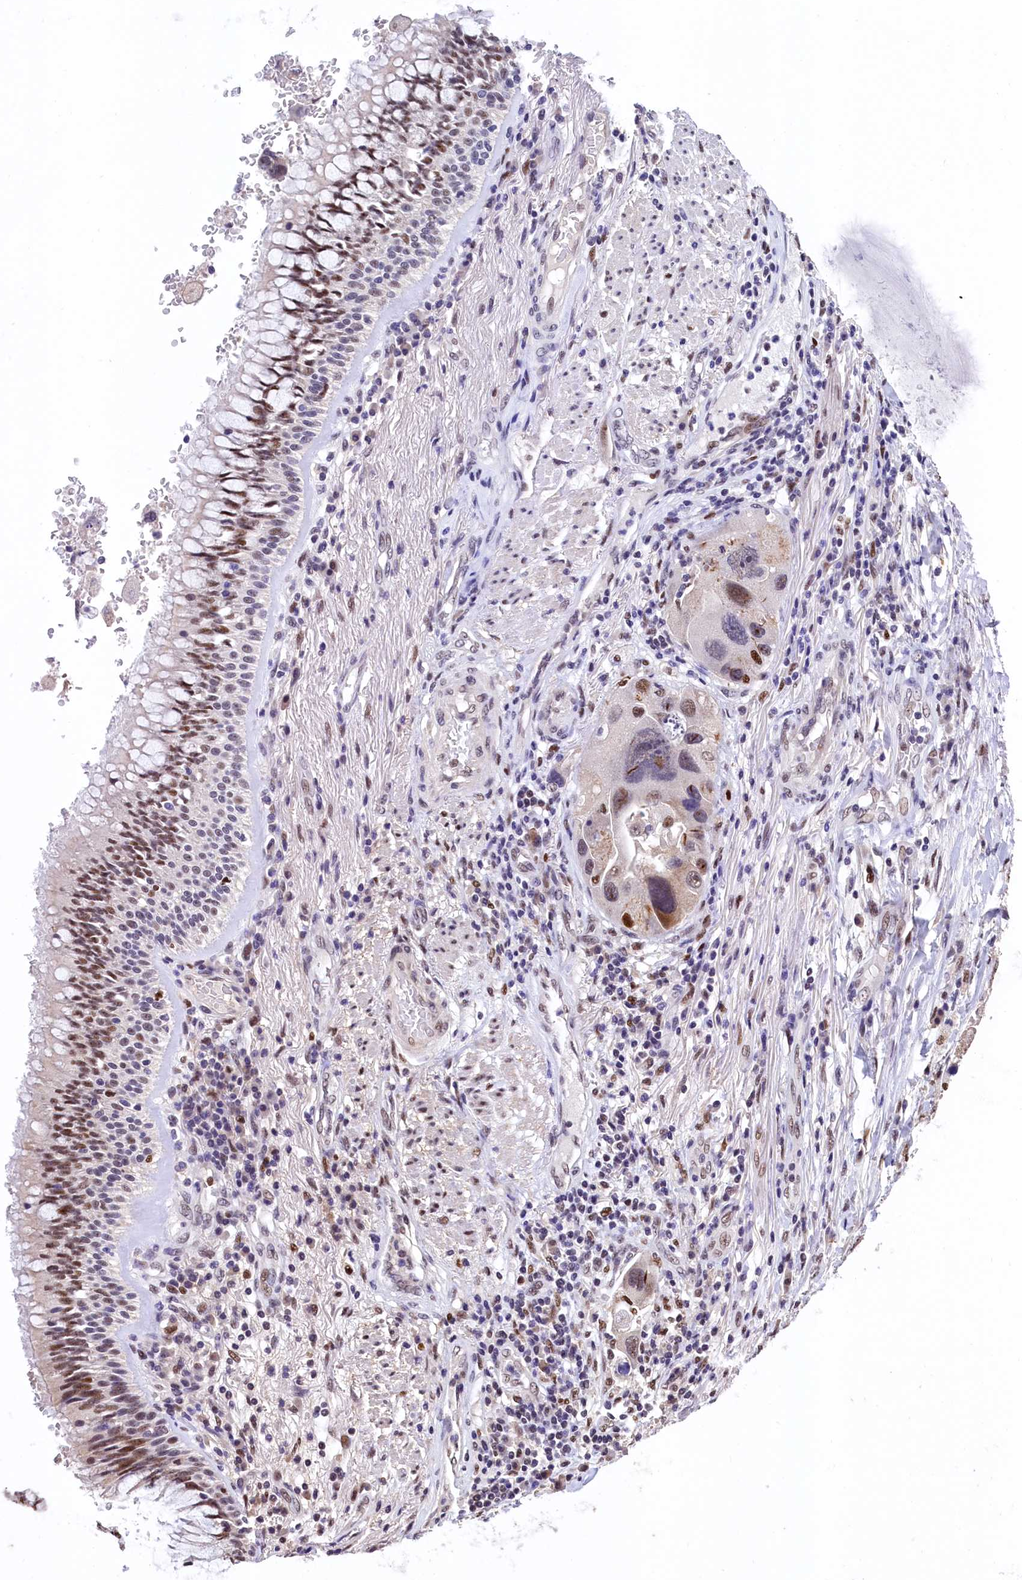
{"staining": {"intensity": "moderate", "quantity": "<25%", "location": "nuclear"}, "tissue": "lung cancer", "cell_type": "Tumor cells", "image_type": "cancer", "snomed": [{"axis": "morphology", "description": "Adenocarcinoma, NOS"}, {"axis": "topography", "description": "Lung"}], "caption": "A histopathology image of human adenocarcinoma (lung) stained for a protein reveals moderate nuclear brown staining in tumor cells.", "gene": "HECTD4", "patient": {"sex": "female", "age": 54}}